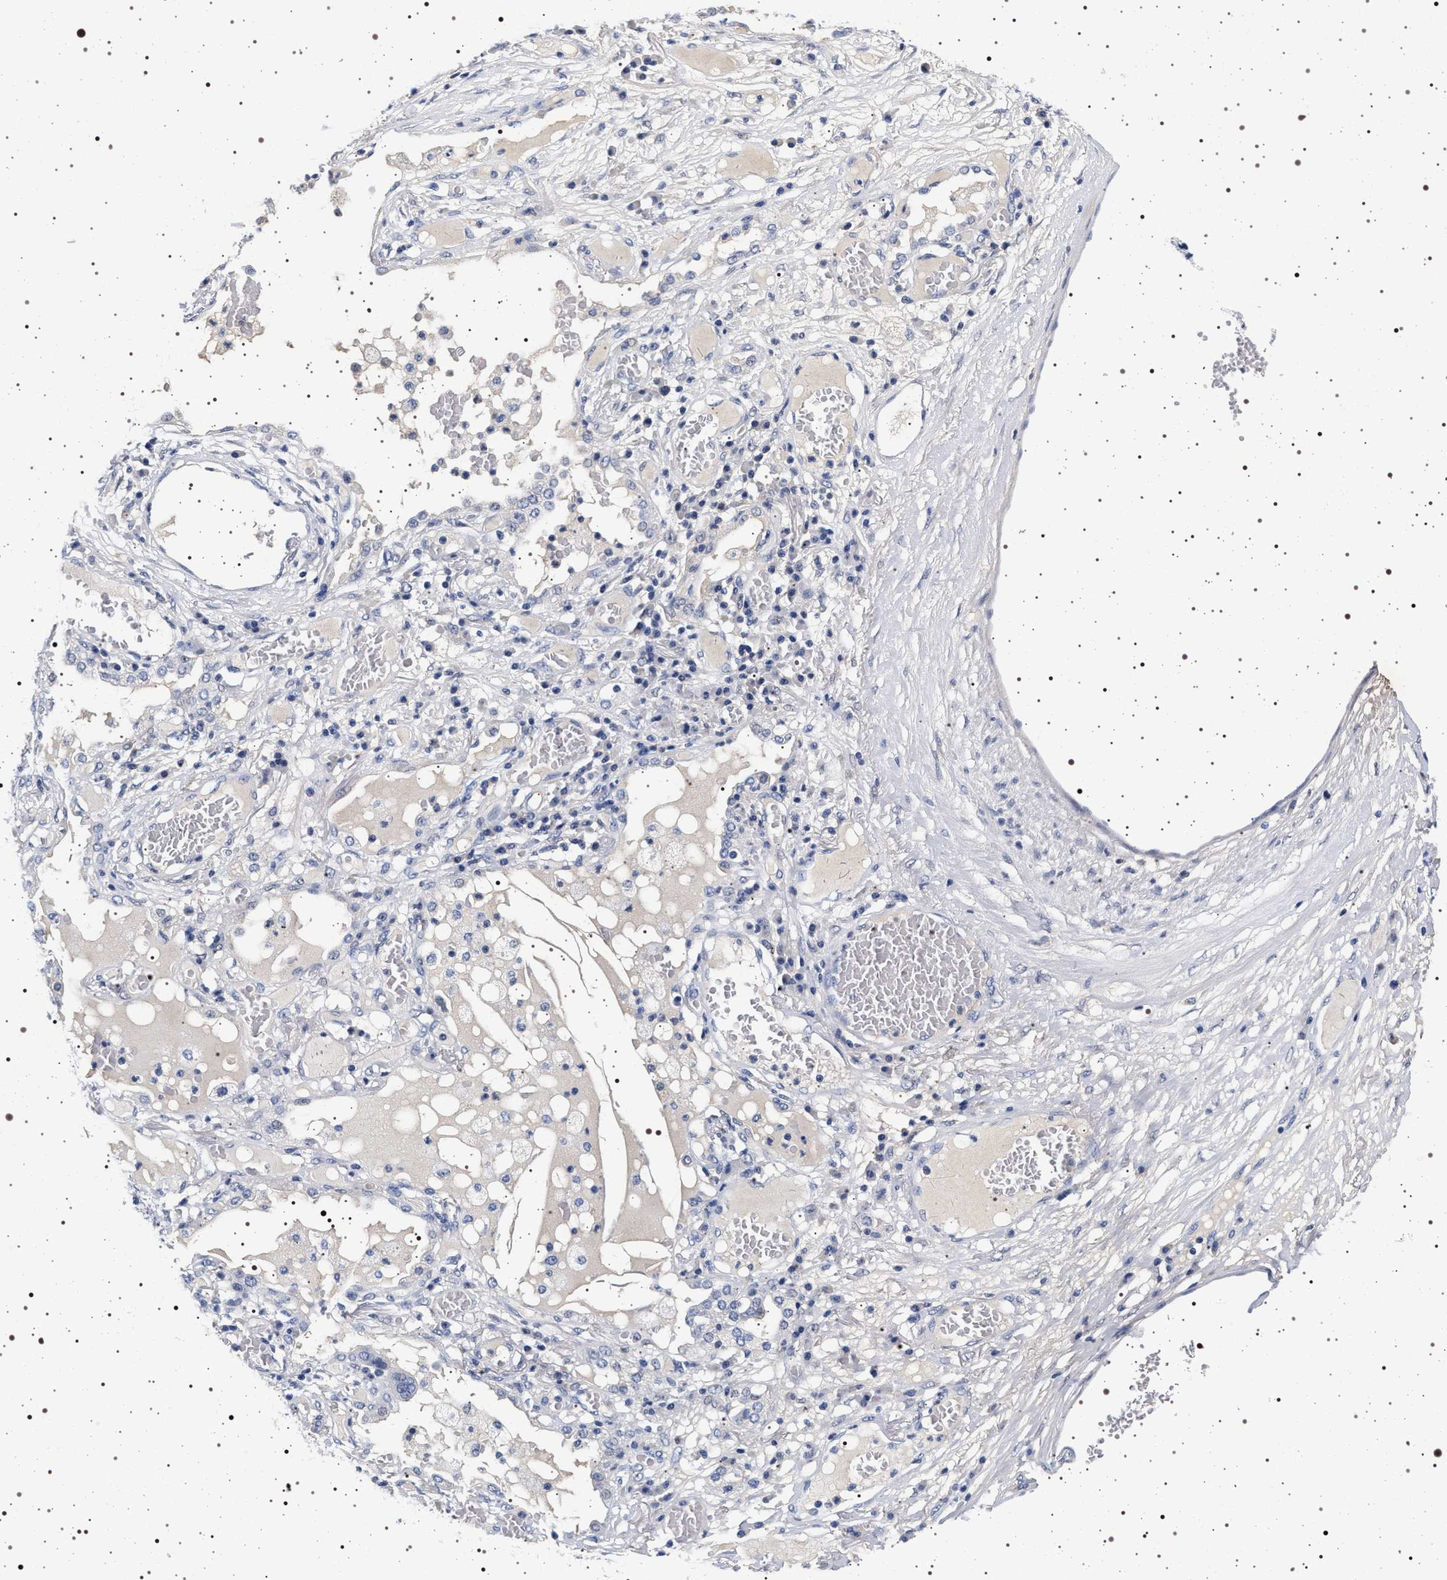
{"staining": {"intensity": "negative", "quantity": "none", "location": "none"}, "tissue": "lung cancer", "cell_type": "Tumor cells", "image_type": "cancer", "snomed": [{"axis": "morphology", "description": "Squamous cell carcinoma, NOS"}, {"axis": "topography", "description": "Lung"}], "caption": "The immunohistochemistry (IHC) image has no significant expression in tumor cells of lung squamous cell carcinoma tissue.", "gene": "MAPK10", "patient": {"sex": "male", "age": 71}}